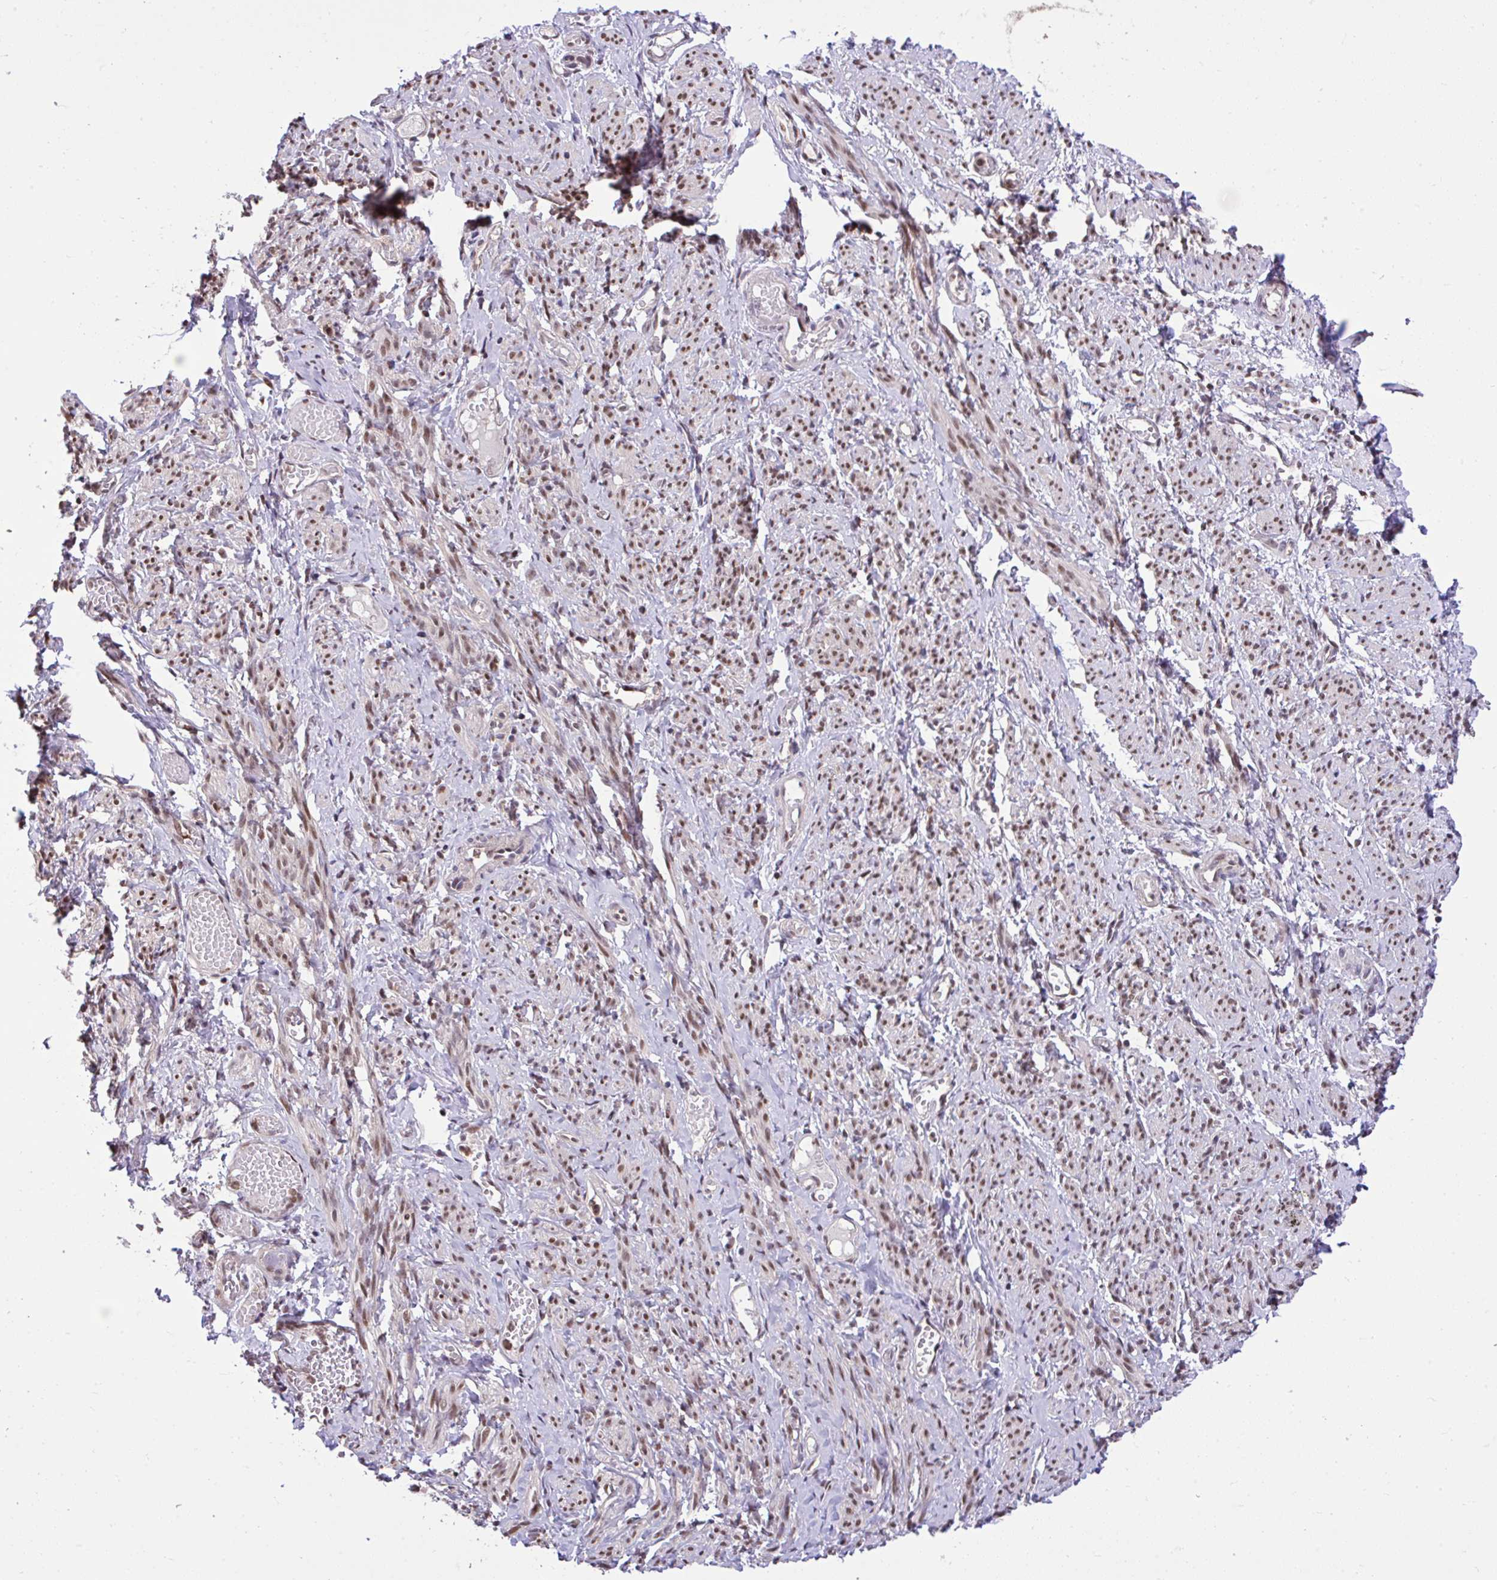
{"staining": {"intensity": "moderate", "quantity": "25%-75%", "location": "nuclear"}, "tissue": "smooth muscle", "cell_type": "Smooth muscle cells", "image_type": "normal", "snomed": [{"axis": "morphology", "description": "Normal tissue, NOS"}, {"axis": "topography", "description": "Smooth muscle"}], "caption": "This is a micrograph of immunohistochemistry staining of normal smooth muscle, which shows moderate expression in the nuclear of smooth muscle cells.", "gene": "GLIS3", "patient": {"sex": "female", "age": 65}}